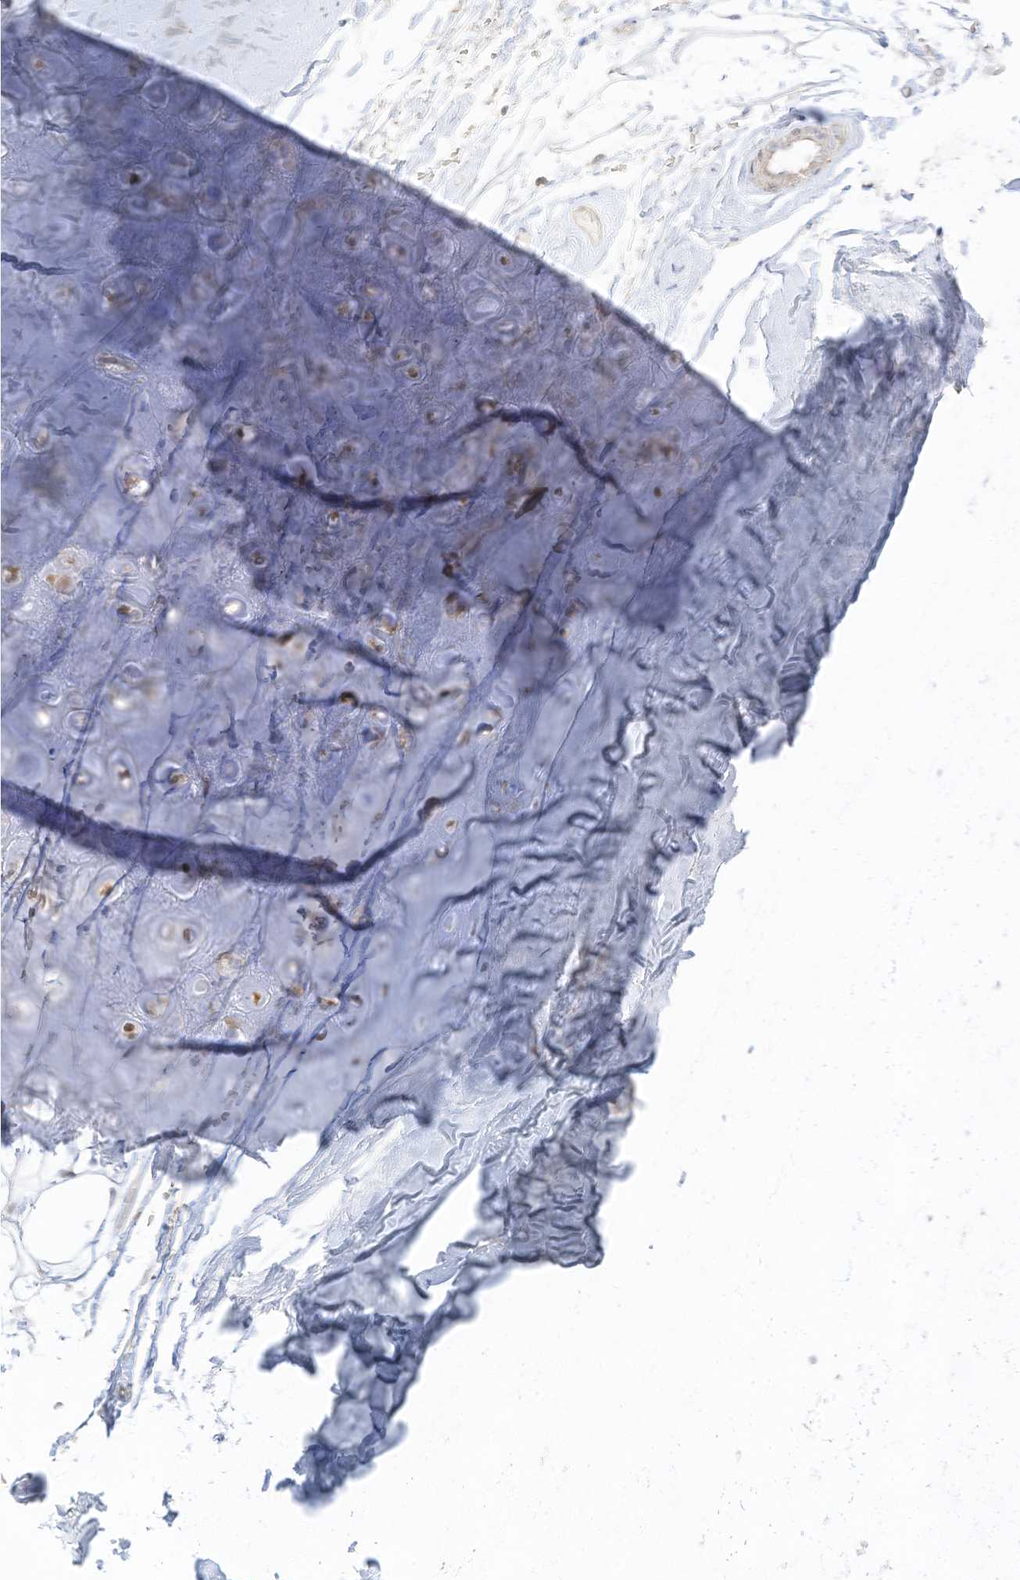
{"staining": {"intensity": "negative", "quantity": "none", "location": "none"}, "tissue": "adipose tissue", "cell_type": "Adipocytes", "image_type": "normal", "snomed": [{"axis": "morphology", "description": "Normal tissue, NOS"}, {"axis": "morphology", "description": "Basal cell carcinoma"}, {"axis": "topography", "description": "Skin"}], "caption": "Adipocytes show no significant protein staining in benign adipose tissue. The staining is performed using DAB brown chromogen with nuclei counter-stained in using hematoxylin.", "gene": "ASPRV1", "patient": {"sex": "female", "age": 89}}